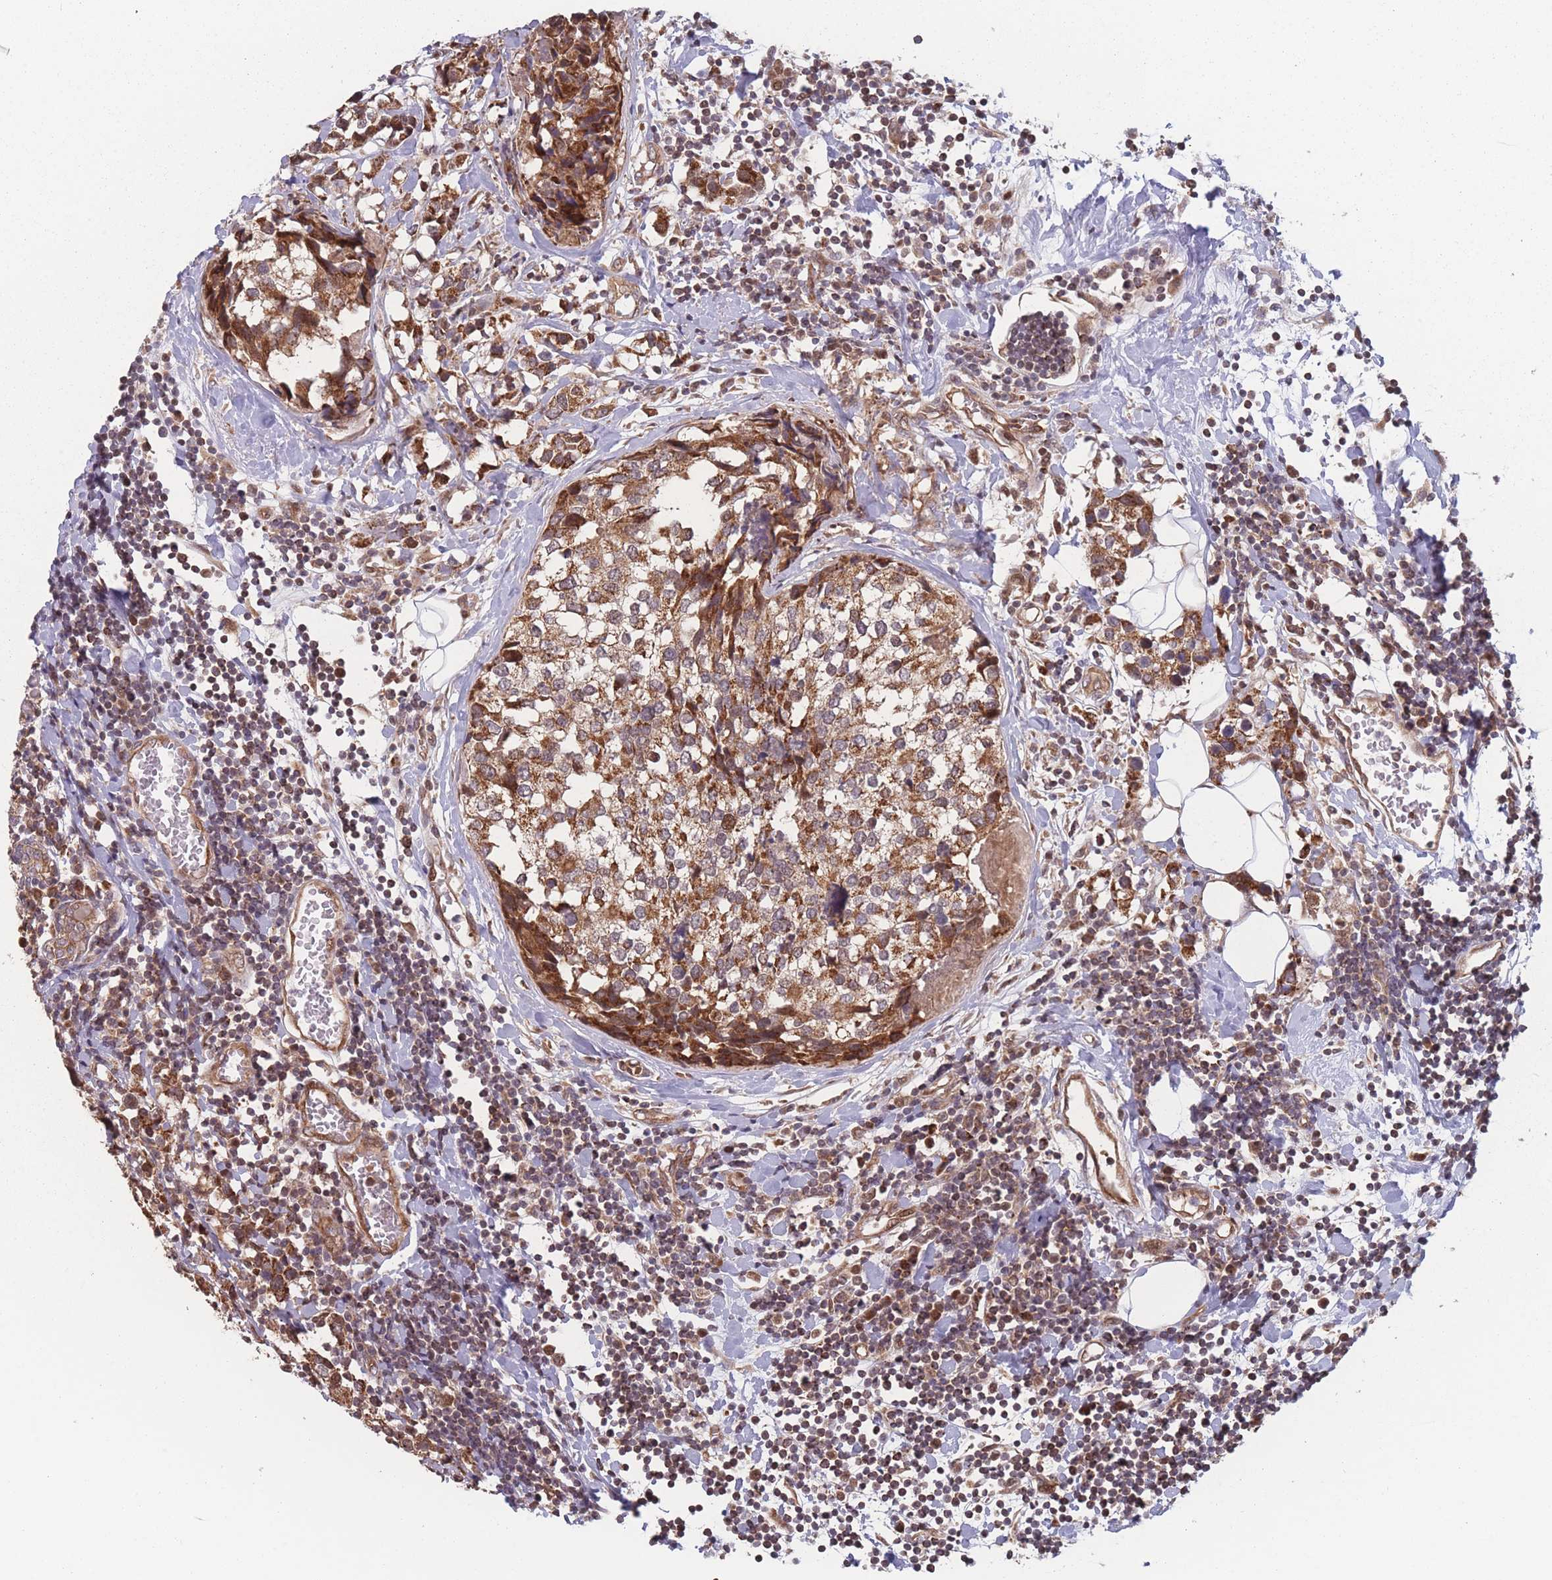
{"staining": {"intensity": "moderate", "quantity": ">75%", "location": "cytoplasmic/membranous"}, "tissue": "breast cancer", "cell_type": "Tumor cells", "image_type": "cancer", "snomed": [{"axis": "morphology", "description": "Lobular carcinoma"}, {"axis": "topography", "description": "Breast"}], "caption": "Immunohistochemical staining of lobular carcinoma (breast) shows medium levels of moderate cytoplasmic/membranous protein positivity in approximately >75% of tumor cells. (IHC, brightfield microscopy, high magnification).", "gene": "RPS18", "patient": {"sex": "female", "age": 59}}